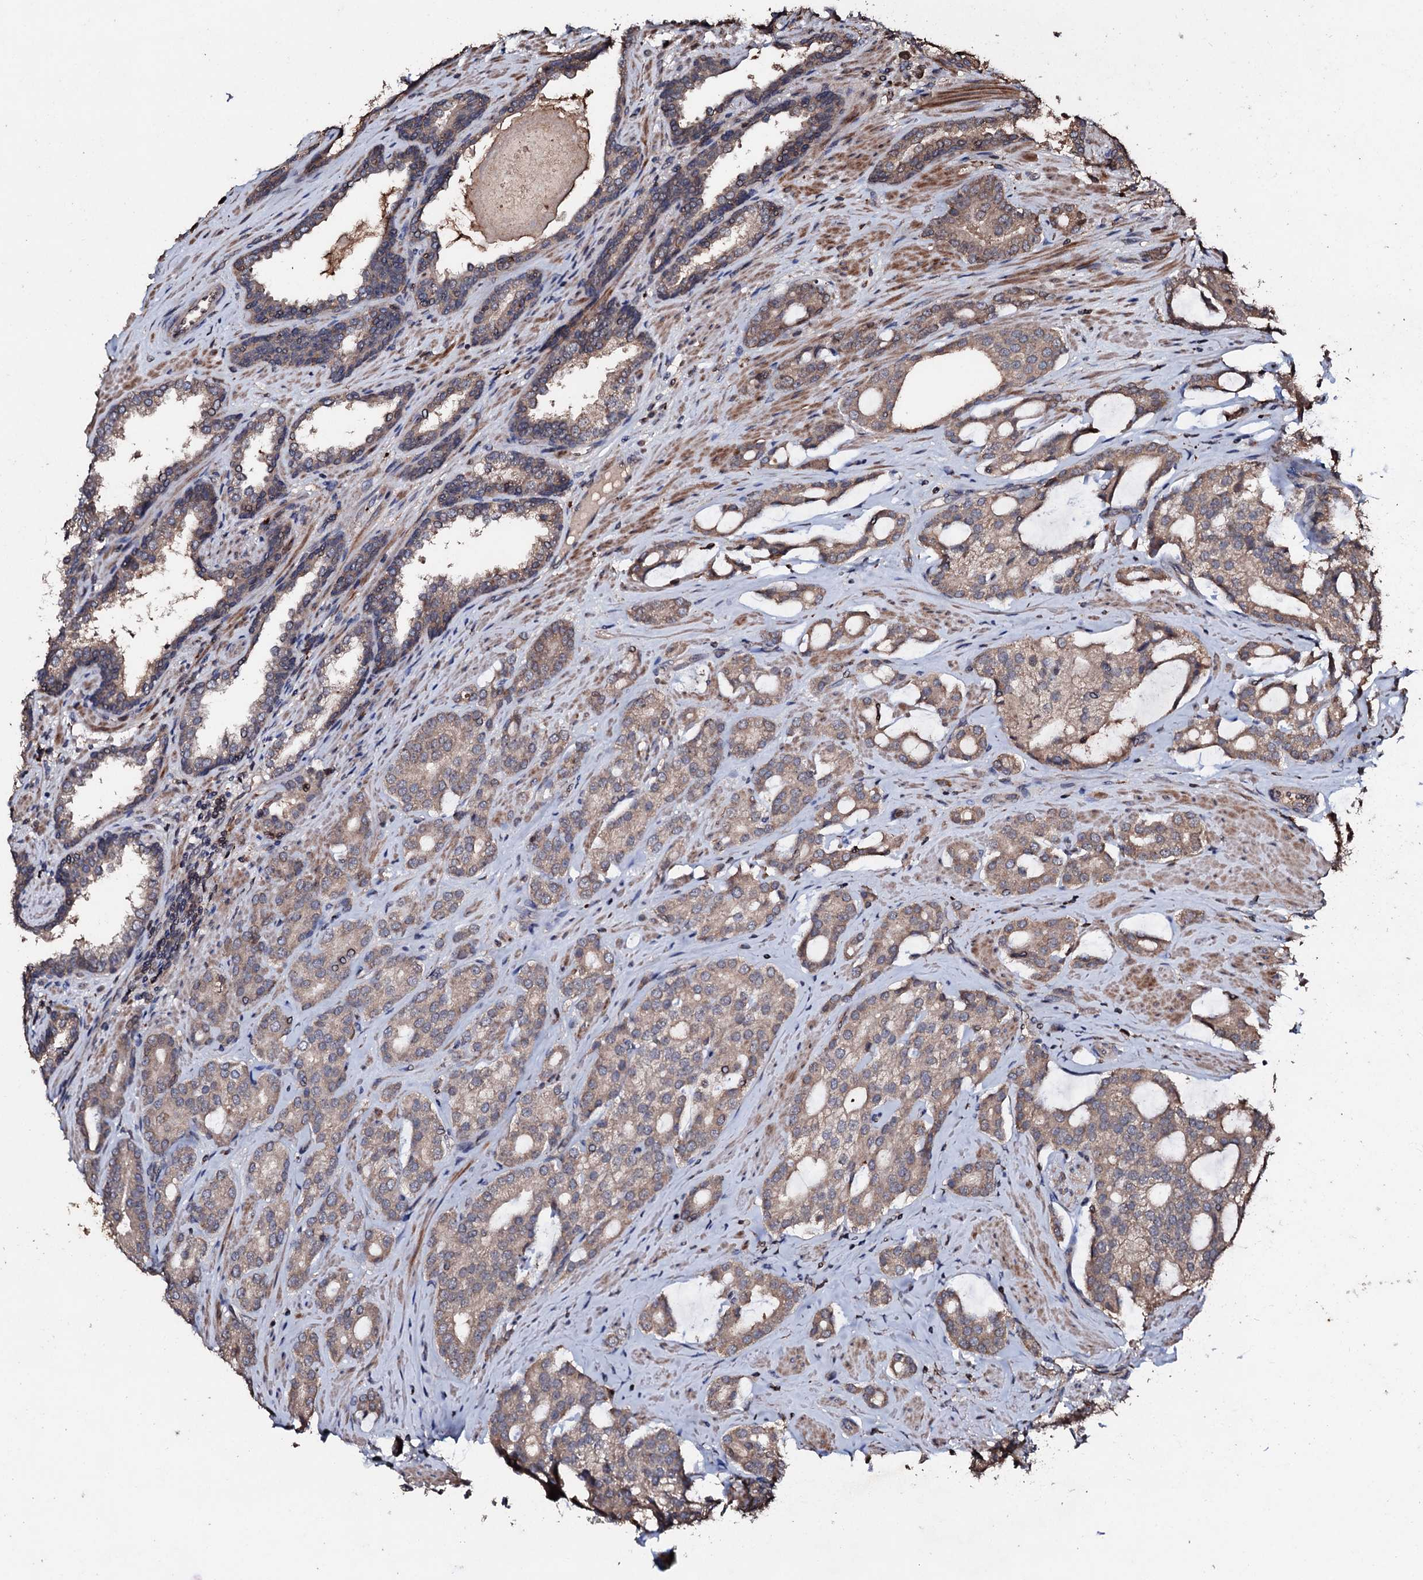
{"staining": {"intensity": "moderate", "quantity": ">75%", "location": "cytoplasmic/membranous"}, "tissue": "prostate cancer", "cell_type": "Tumor cells", "image_type": "cancer", "snomed": [{"axis": "morphology", "description": "Adenocarcinoma, High grade"}, {"axis": "topography", "description": "Prostate"}], "caption": "Immunohistochemical staining of human prostate adenocarcinoma (high-grade) demonstrates moderate cytoplasmic/membranous protein positivity in approximately >75% of tumor cells.", "gene": "SDHAF2", "patient": {"sex": "male", "age": 63}}